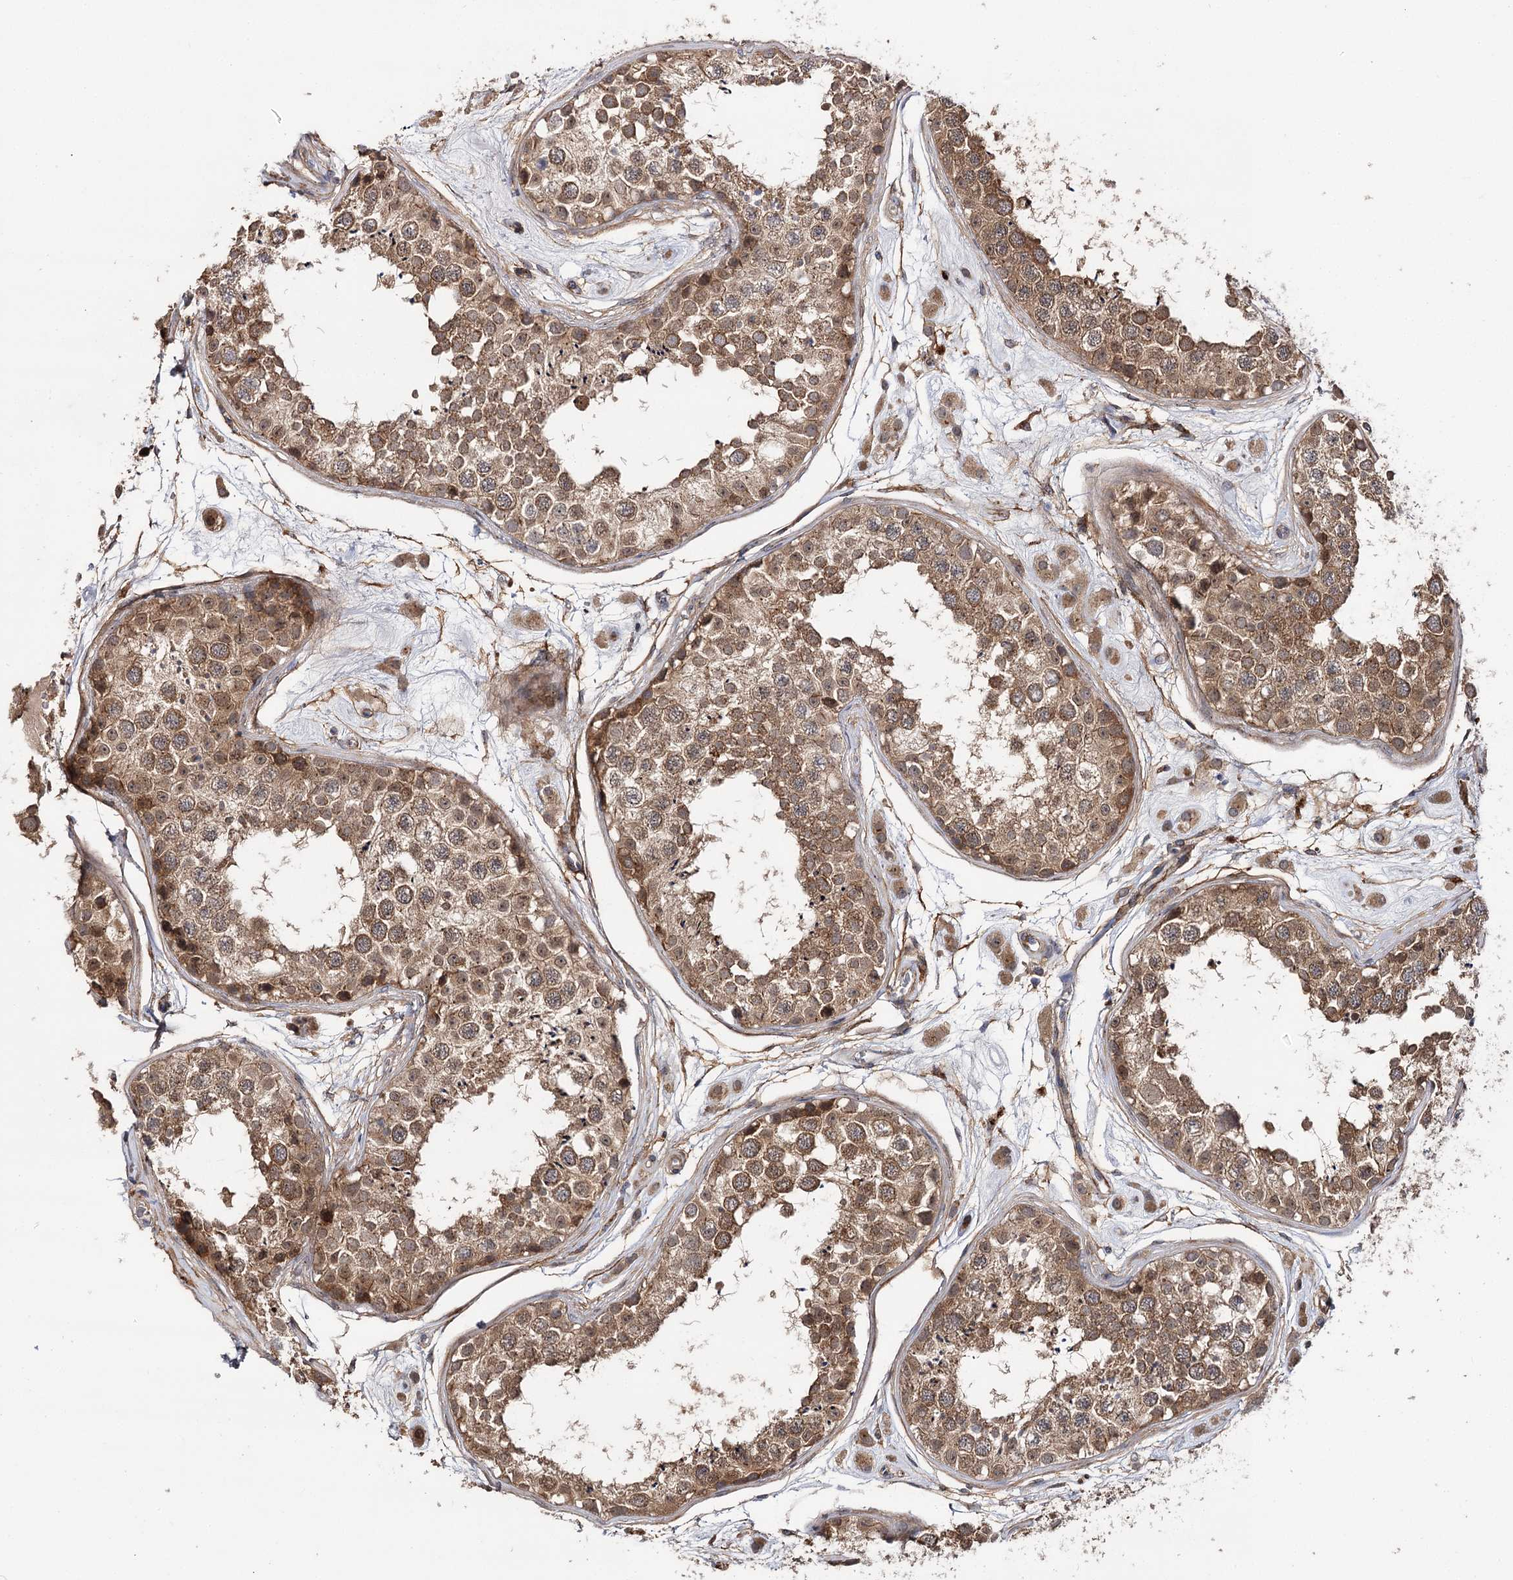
{"staining": {"intensity": "strong", "quantity": "25%-75%", "location": "cytoplasmic/membranous"}, "tissue": "testis", "cell_type": "Cells in seminiferous ducts", "image_type": "normal", "snomed": [{"axis": "morphology", "description": "Normal tissue, NOS"}, {"axis": "topography", "description": "Testis"}], "caption": "This histopathology image demonstrates unremarkable testis stained with immunohistochemistry (IHC) to label a protein in brown. The cytoplasmic/membranous of cells in seminiferous ducts show strong positivity for the protein. Nuclei are counter-stained blue.", "gene": "MINDY3", "patient": {"sex": "male", "age": 25}}